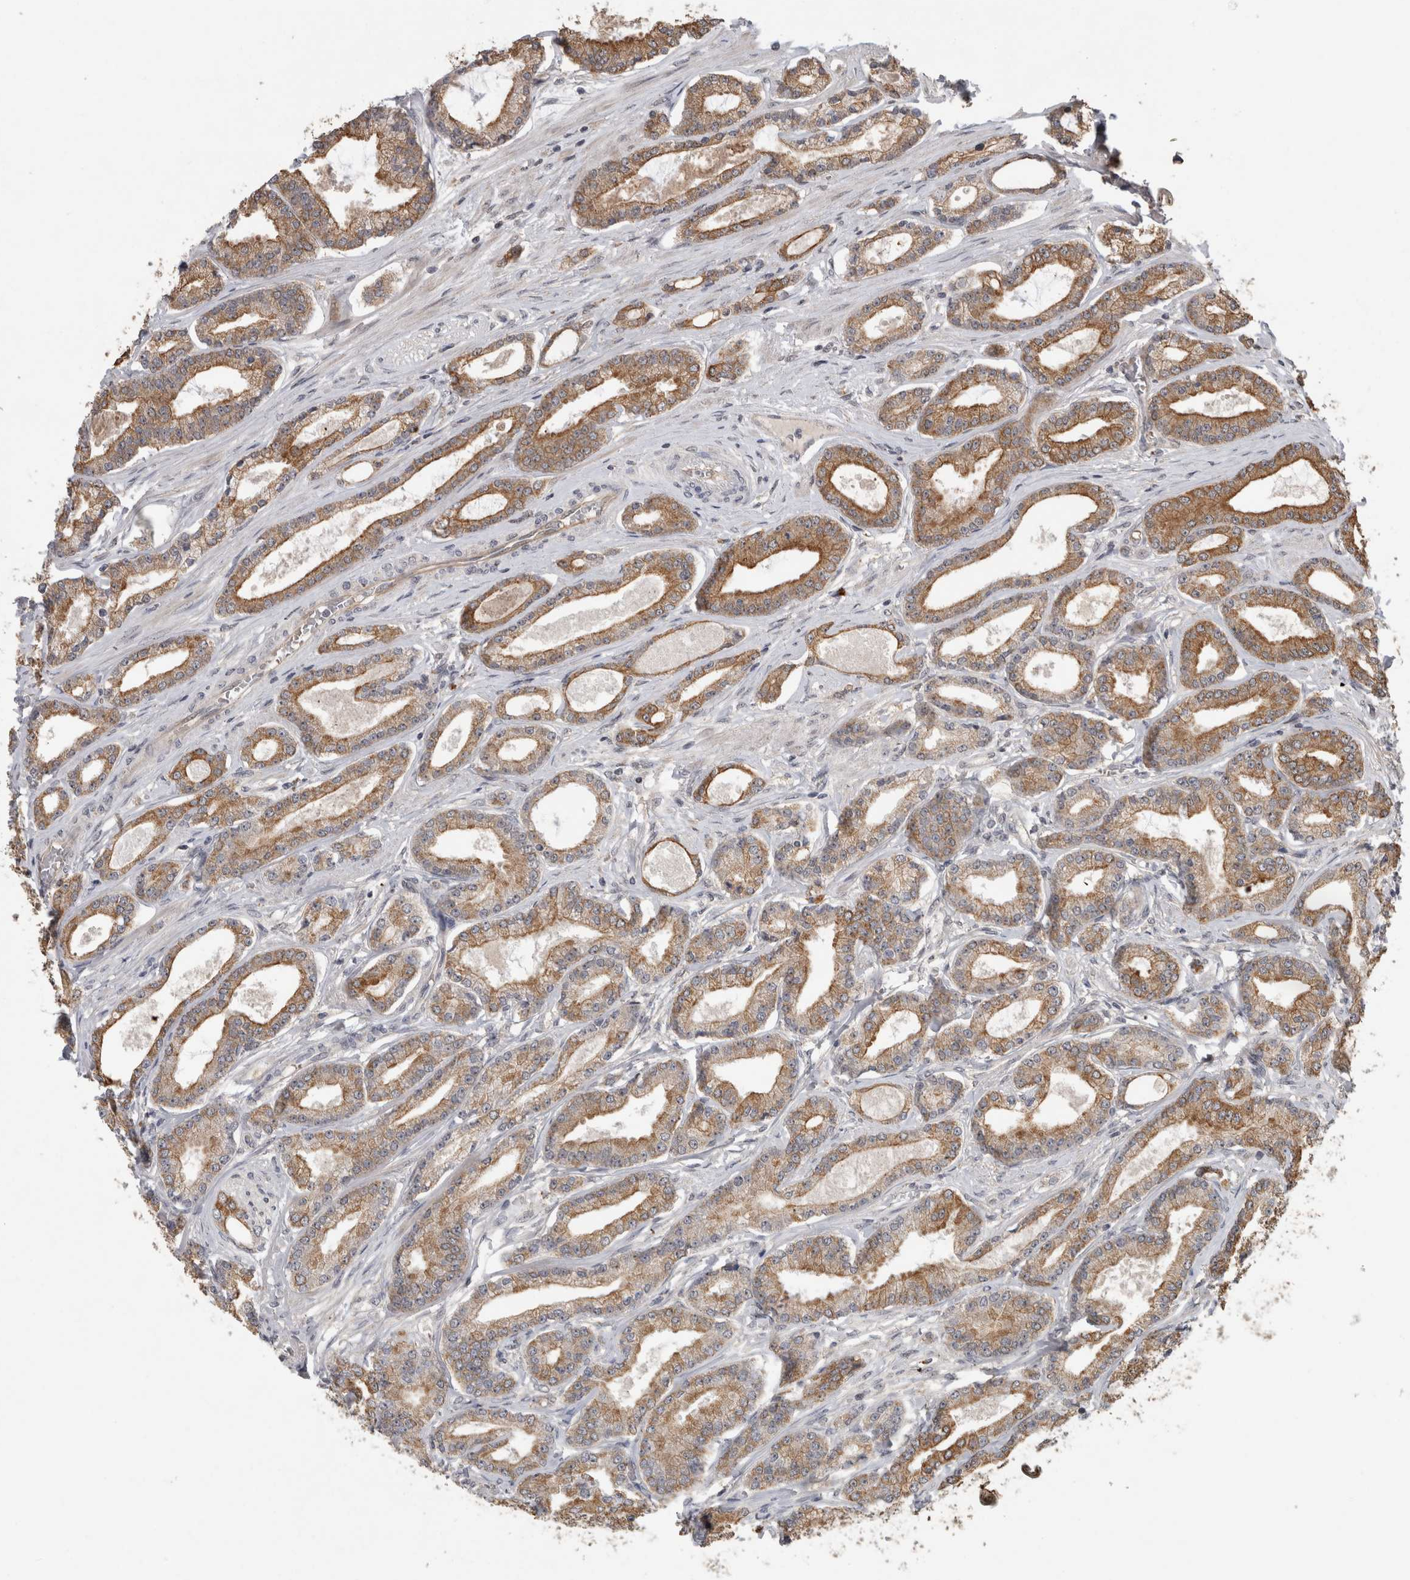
{"staining": {"intensity": "moderate", "quantity": ">75%", "location": "cytoplasmic/membranous"}, "tissue": "prostate cancer", "cell_type": "Tumor cells", "image_type": "cancer", "snomed": [{"axis": "morphology", "description": "Adenocarcinoma, Low grade"}, {"axis": "topography", "description": "Prostate"}], "caption": "Immunohistochemical staining of prostate cancer shows medium levels of moderate cytoplasmic/membranous protein positivity in approximately >75% of tumor cells.", "gene": "RHPN1", "patient": {"sex": "male", "age": 60}}